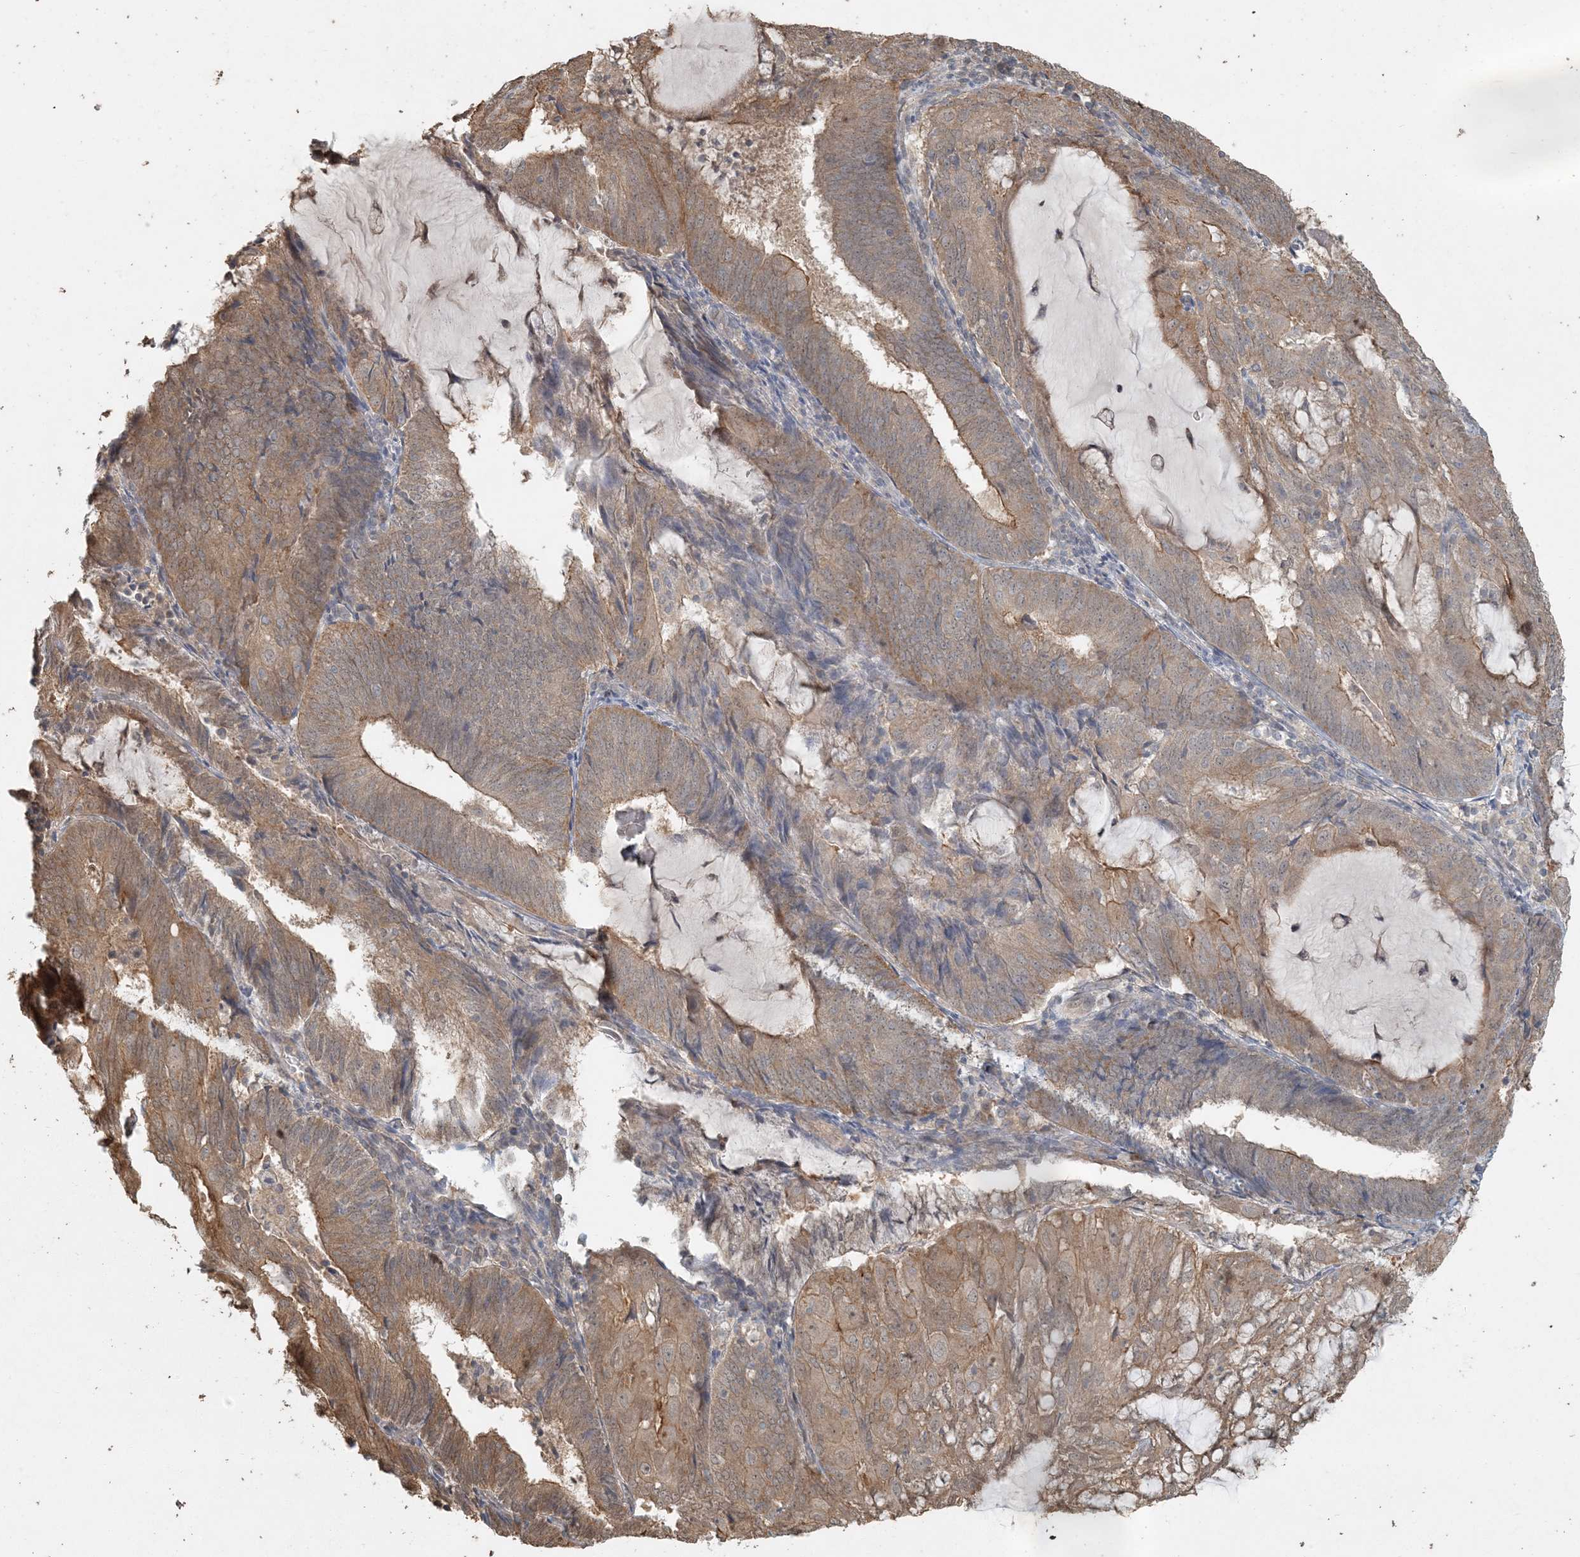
{"staining": {"intensity": "moderate", "quantity": ">75%", "location": "cytoplasmic/membranous"}, "tissue": "endometrial cancer", "cell_type": "Tumor cells", "image_type": "cancer", "snomed": [{"axis": "morphology", "description": "Adenocarcinoma, NOS"}, {"axis": "topography", "description": "Endometrium"}], "caption": "Endometrial cancer (adenocarcinoma) stained for a protein displays moderate cytoplasmic/membranous positivity in tumor cells.", "gene": "AK9", "patient": {"sex": "female", "age": 81}}